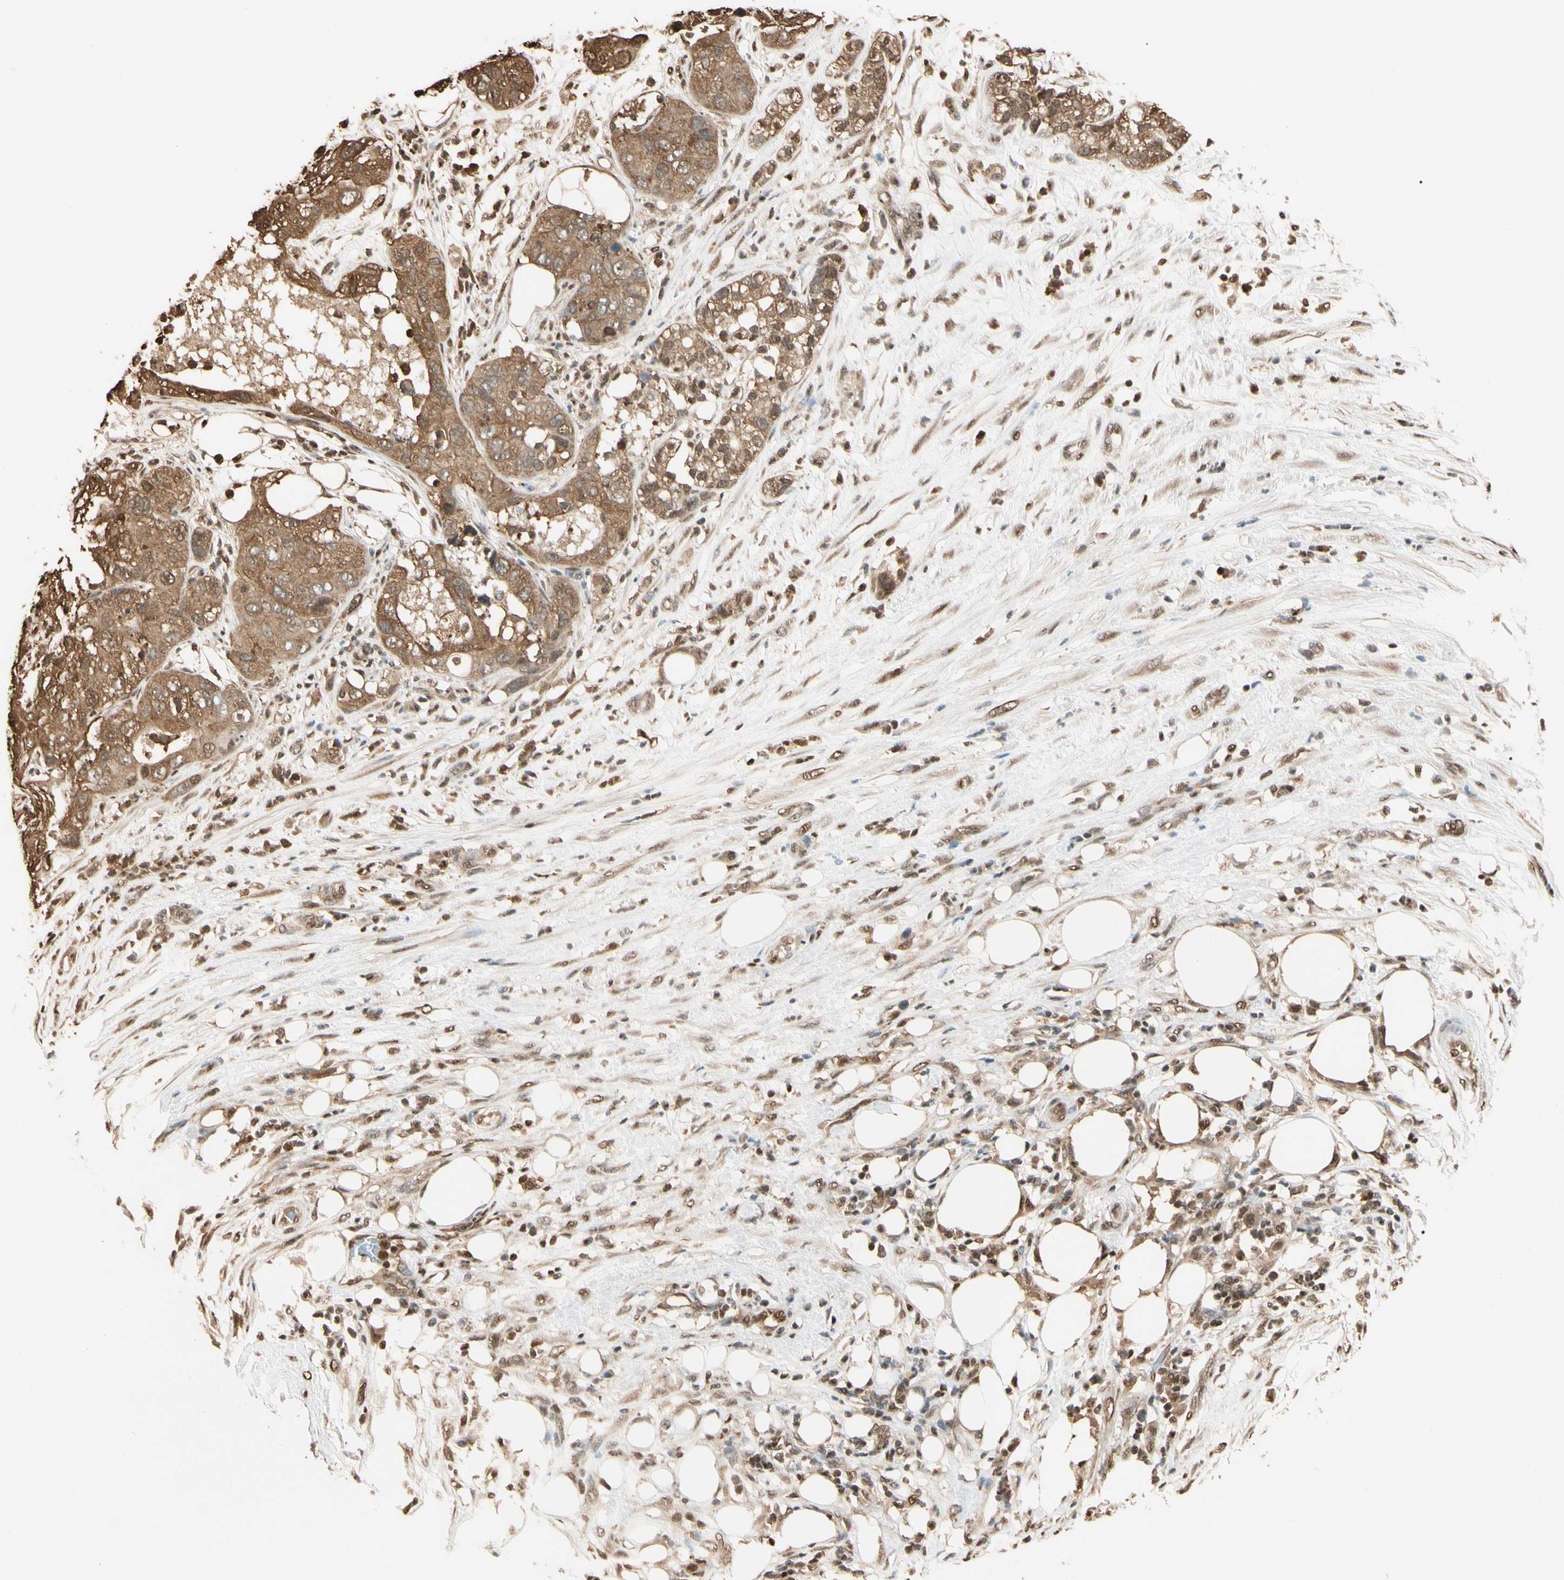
{"staining": {"intensity": "moderate", "quantity": ">75%", "location": "cytoplasmic/membranous,nuclear"}, "tissue": "pancreatic cancer", "cell_type": "Tumor cells", "image_type": "cancer", "snomed": [{"axis": "morphology", "description": "Adenocarcinoma, NOS"}, {"axis": "topography", "description": "Pancreas"}], "caption": "Protein expression analysis of human pancreatic adenocarcinoma reveals moderate cytoplasmic/membranous and nuclear positivity in approximately >75% of tumor cells. (Brightfield microscopy of DAB IHC at high magnification).", "gene": "PNCK", "patient": {"sex": "female", "age": 78}}